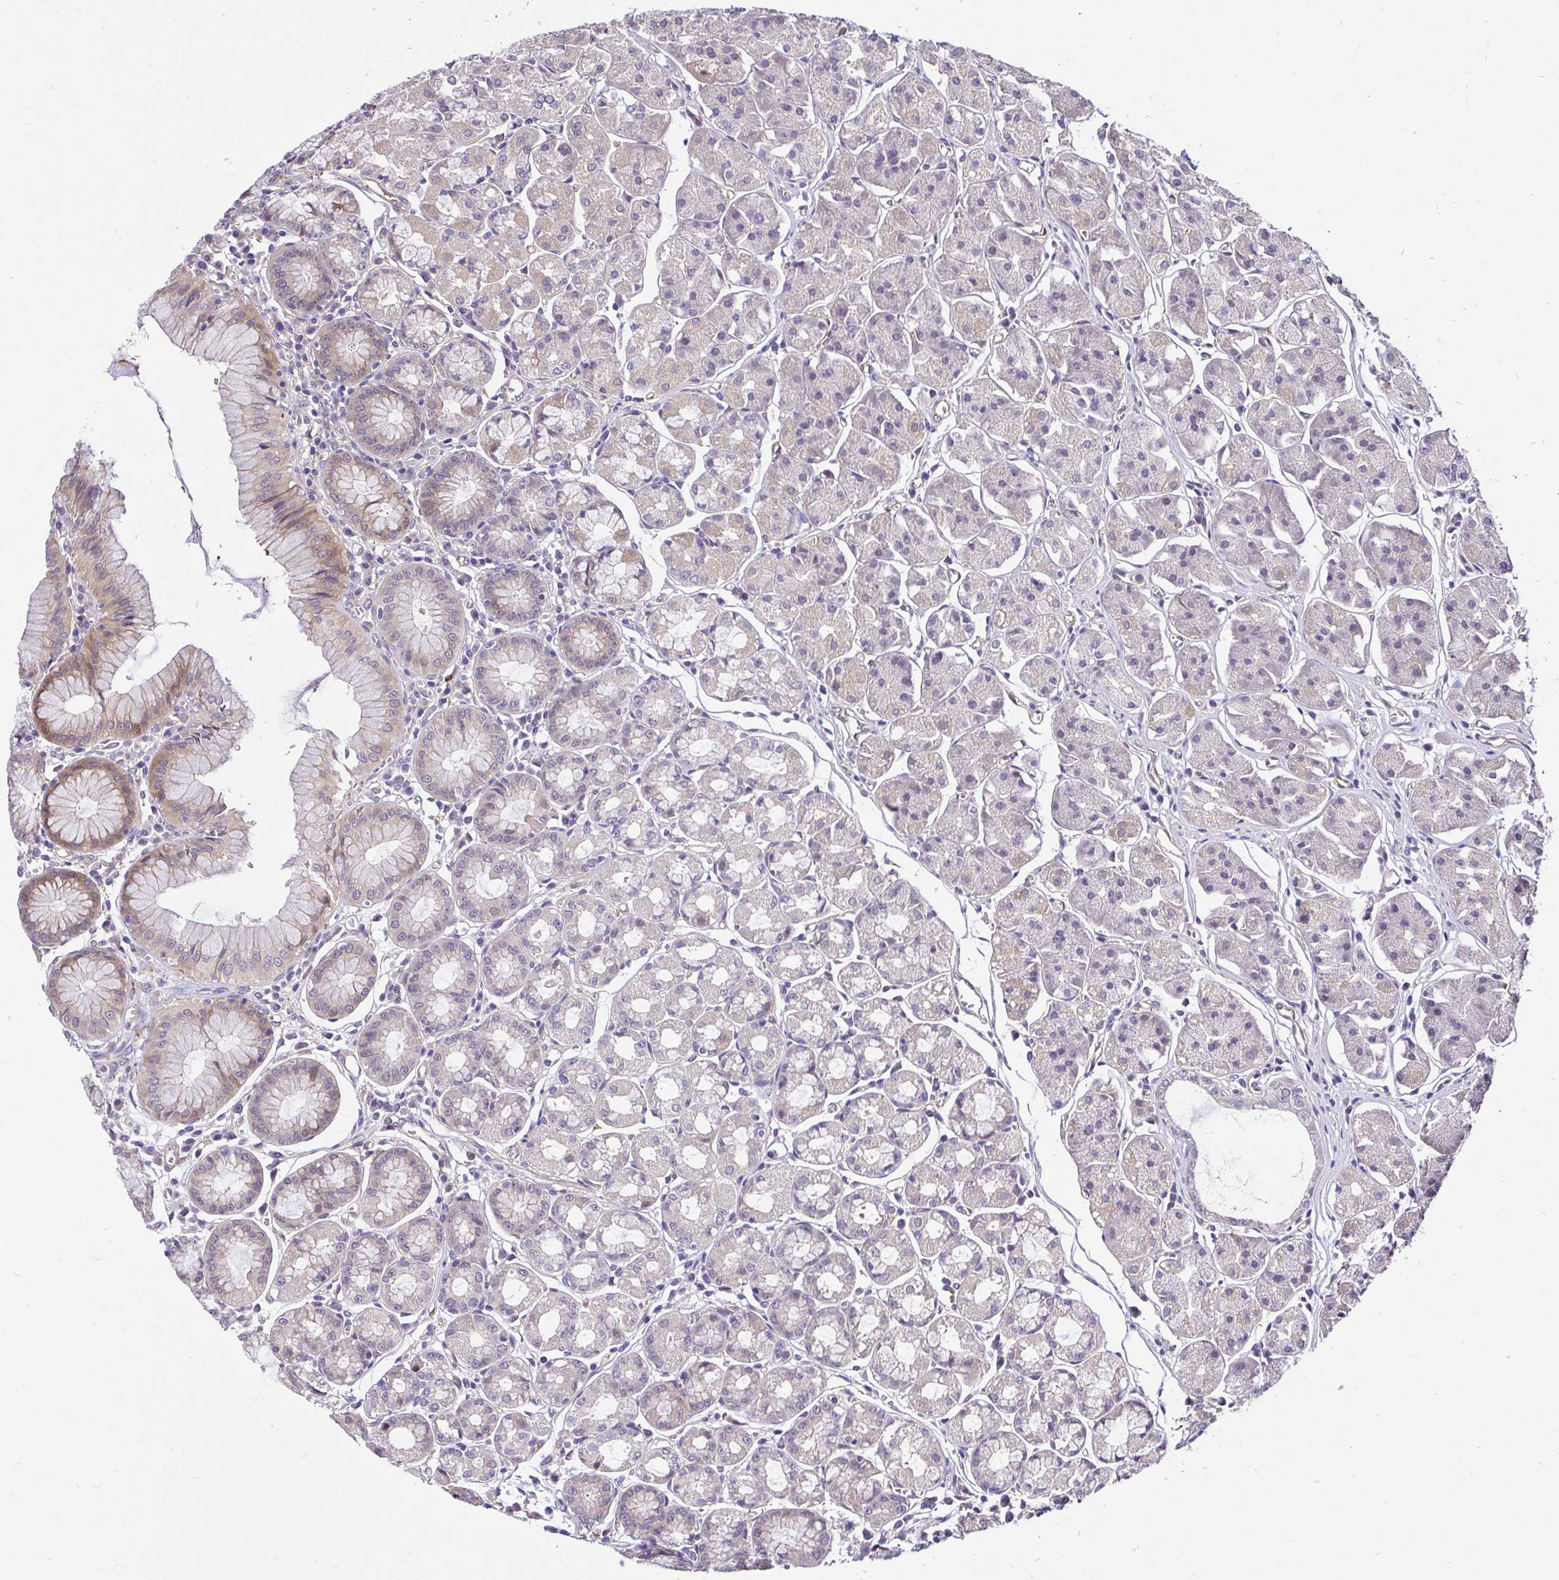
{"staining": {"intensity": "weak", "quantity": "25%-75%", "location": "cytoplasmic/membranous"}, "tissue": "stomach", "cell_type": "Glandular cells", "image_type": "normal", "snomed": [{"axis": "morphology", "description": "Normal tissue, NOS"}, {"axis": "topography", "description": "Stomach"}], "caption": "Immunohistochemical staining of normal stomach shows low levels of weak cytoplasmic/membranous positivity in approximately 25%-75% of glandular cells.", "gene": "CCDC122", "patient": {"sex": "male", "age": 55}}